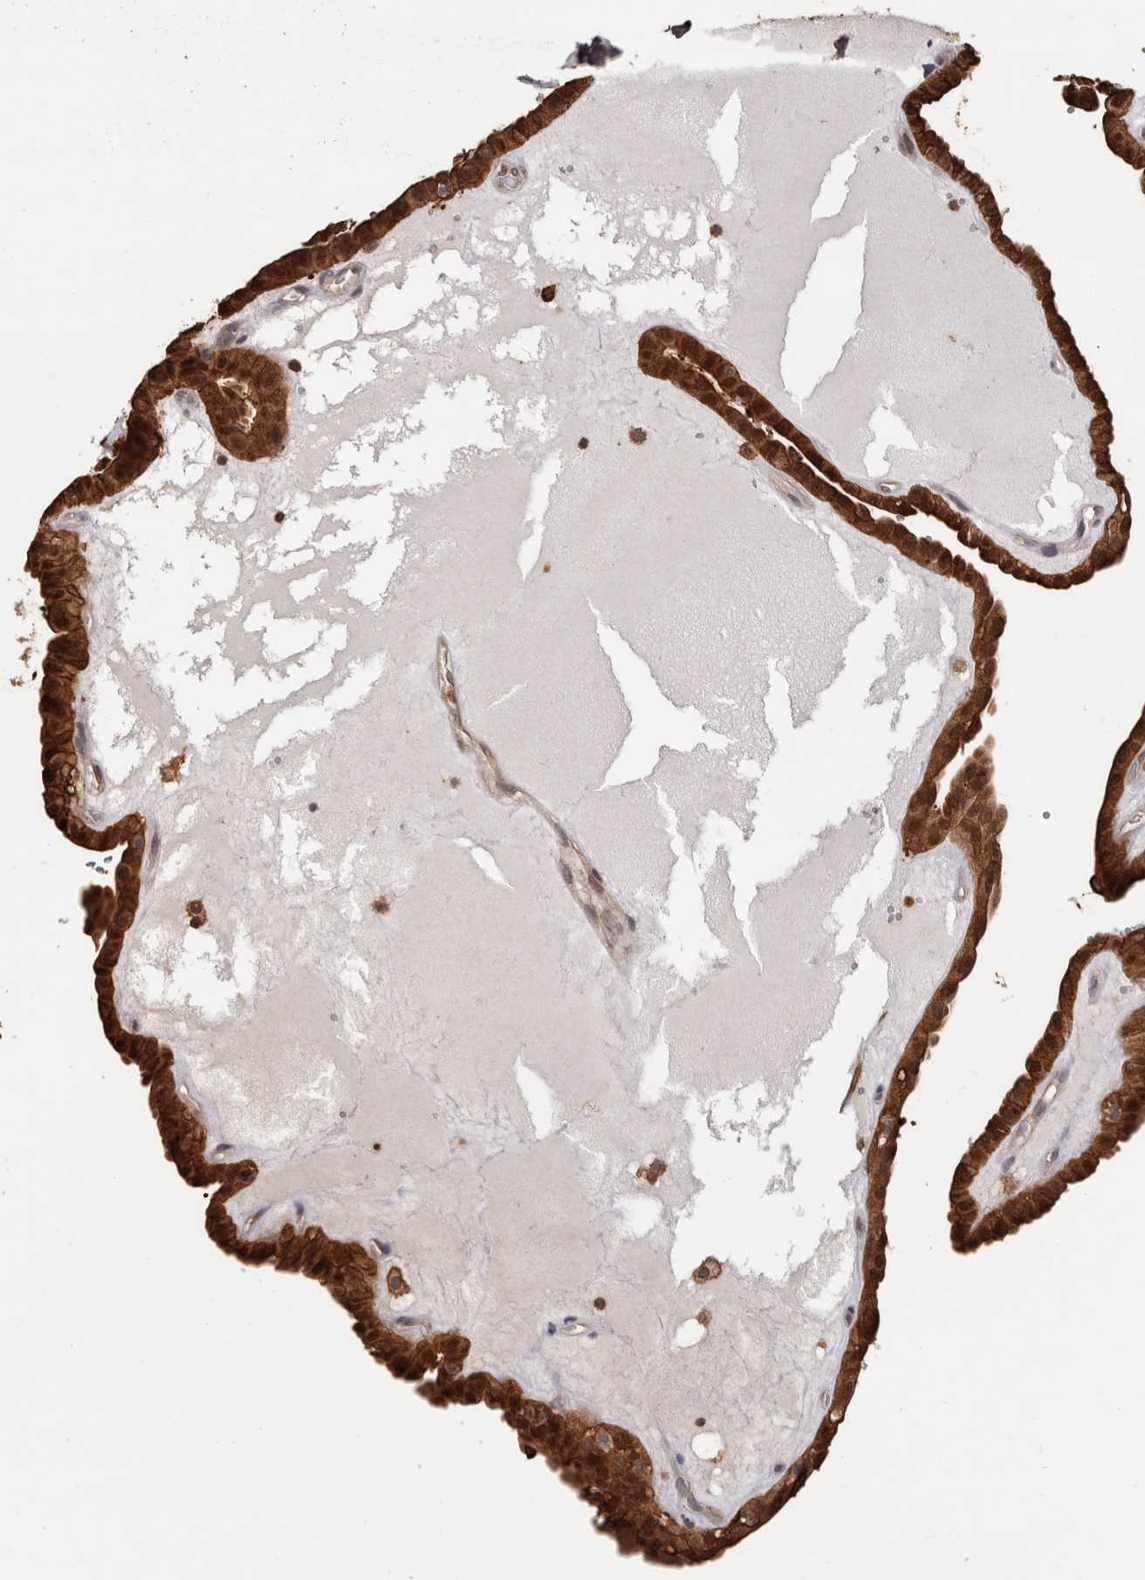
{"staining": {"intensity": "strong", "quantity": ">75%", "location": "cytoplasmic/membranous,nuclear"}, "tissue": "thyroid cancer", "cell_type": "Tumor cells", "image_type": "cancer", "snomed": [{"axis": "morphology", "description": "Papillary adenocarcinoma, NOS"}, {"axis": "topography", "description": "Thyroid gland"}], "caption": "Immunohistochemistry of human thyroid papillary adenocarcinoma demonstrates high levels of strong cytoplasmic/membranous and nuclear positivity in approximately >75% of tumor cells.", "gene": "PRR12", "patient": {"sex": "male", "age": 77}}